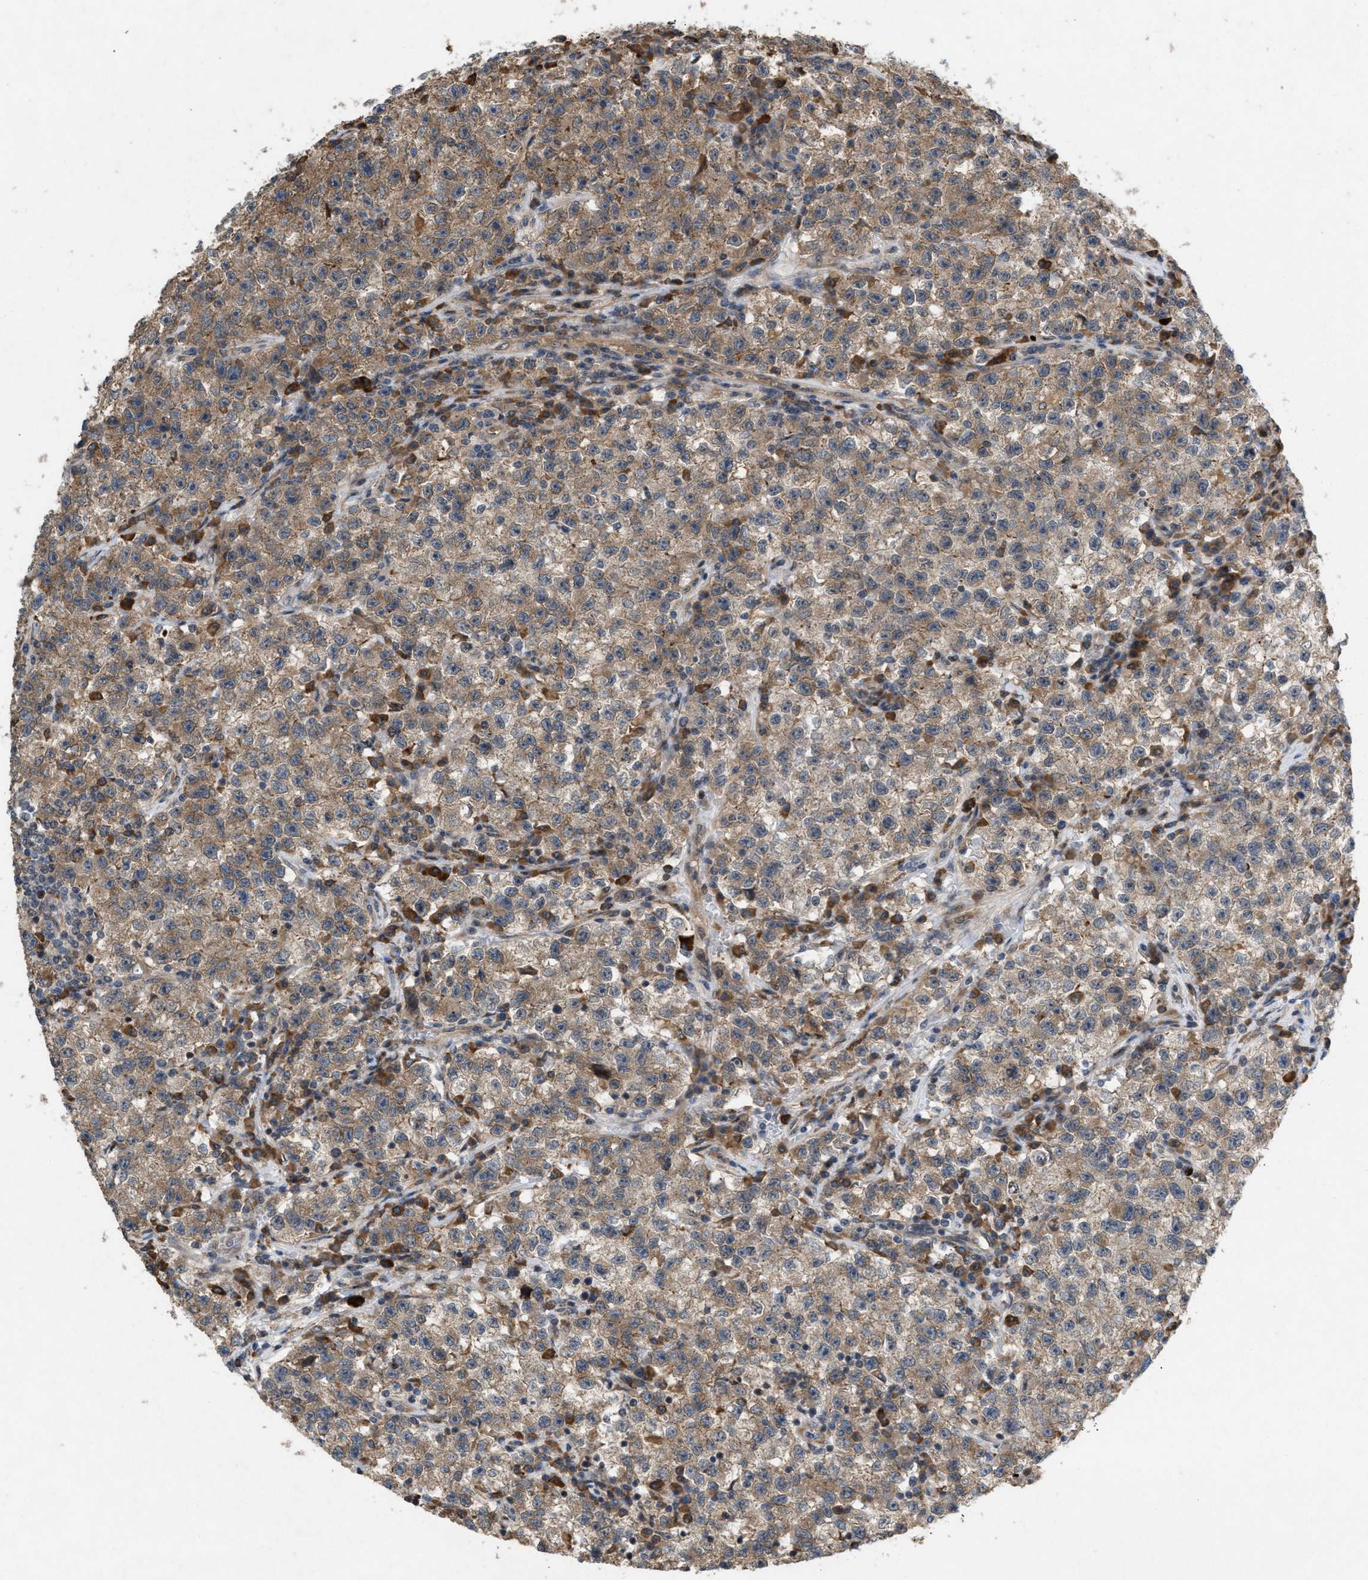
{"staining": {"intensity": "moderate", "quantity": ">75%", "location": "cytoplasmic/membranous"}, "tissue": "testis cancer", "cell_type": "Tumor cells", "image_type": "cancer", "snomed": [{"axis": "morphology", "description": "Seminoma, NOS"}, {"axis": "topography", "description": "Testis"}], "caption": "Tumor cells show medium levels of moderate cytoplasmic/membranous expression in about >75% of cells in human testis seminoma. Nuclei are stained in blue.", "gene": "MFSD6", "patient": {"sex": "male", "age": 22}}